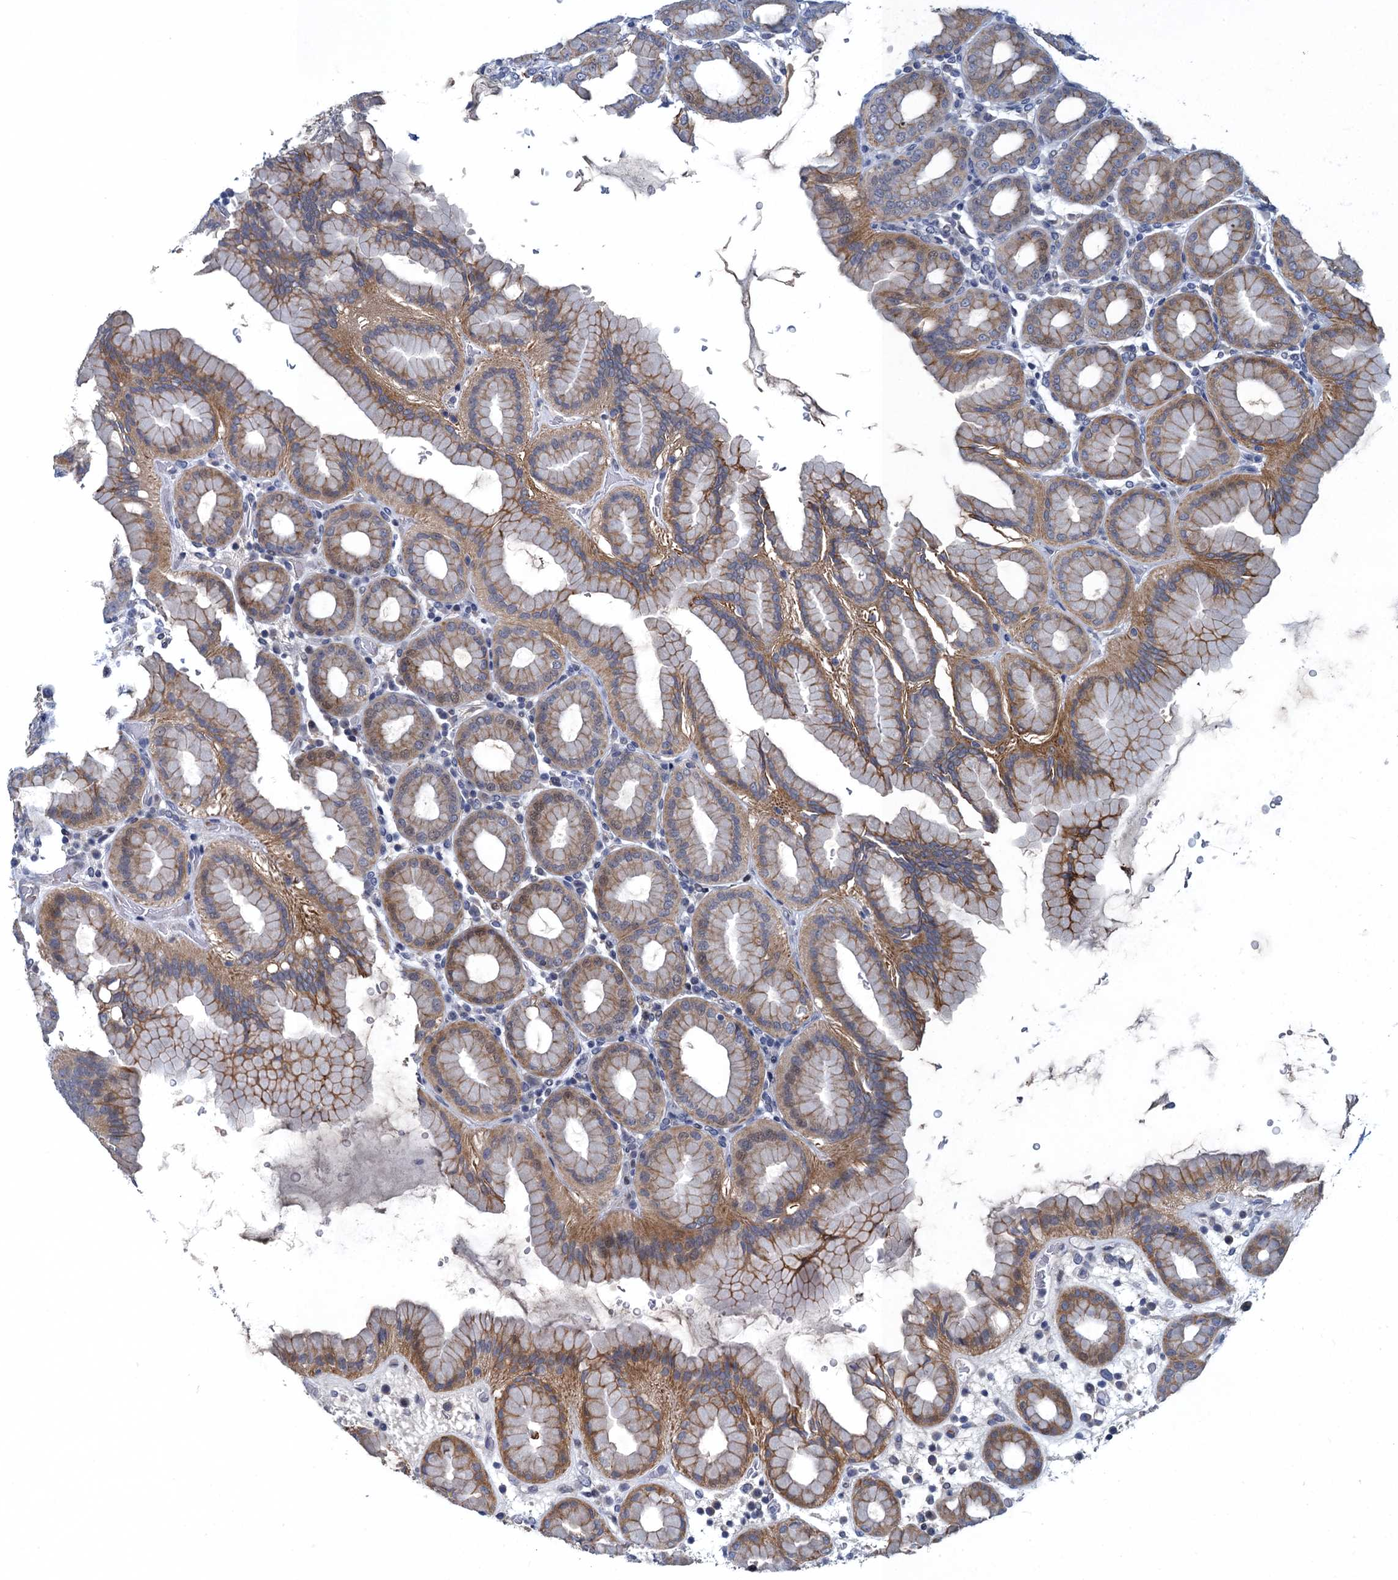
{"staining": {"intensity": "moderate", "quantity": "25%-75%", "location": "cytoplasmic/membranous"}, "tissue": "stomach", "cell_type": "Glandular cells", "image_type": "normal", "snomed": [{"axis": "morphology", "description": "Normal tissue, NOS"}, {"axis": "topography", "description": "Stomach, upper"}], "caption": "Stomach stained with immunohistochemistry (IHC) reveals moderate cytoplasmic/membranous positivity in about 25%-75% of glandular cells.", "gene": "ATOSA", "patient": {"sex": "male", "age": 68}}